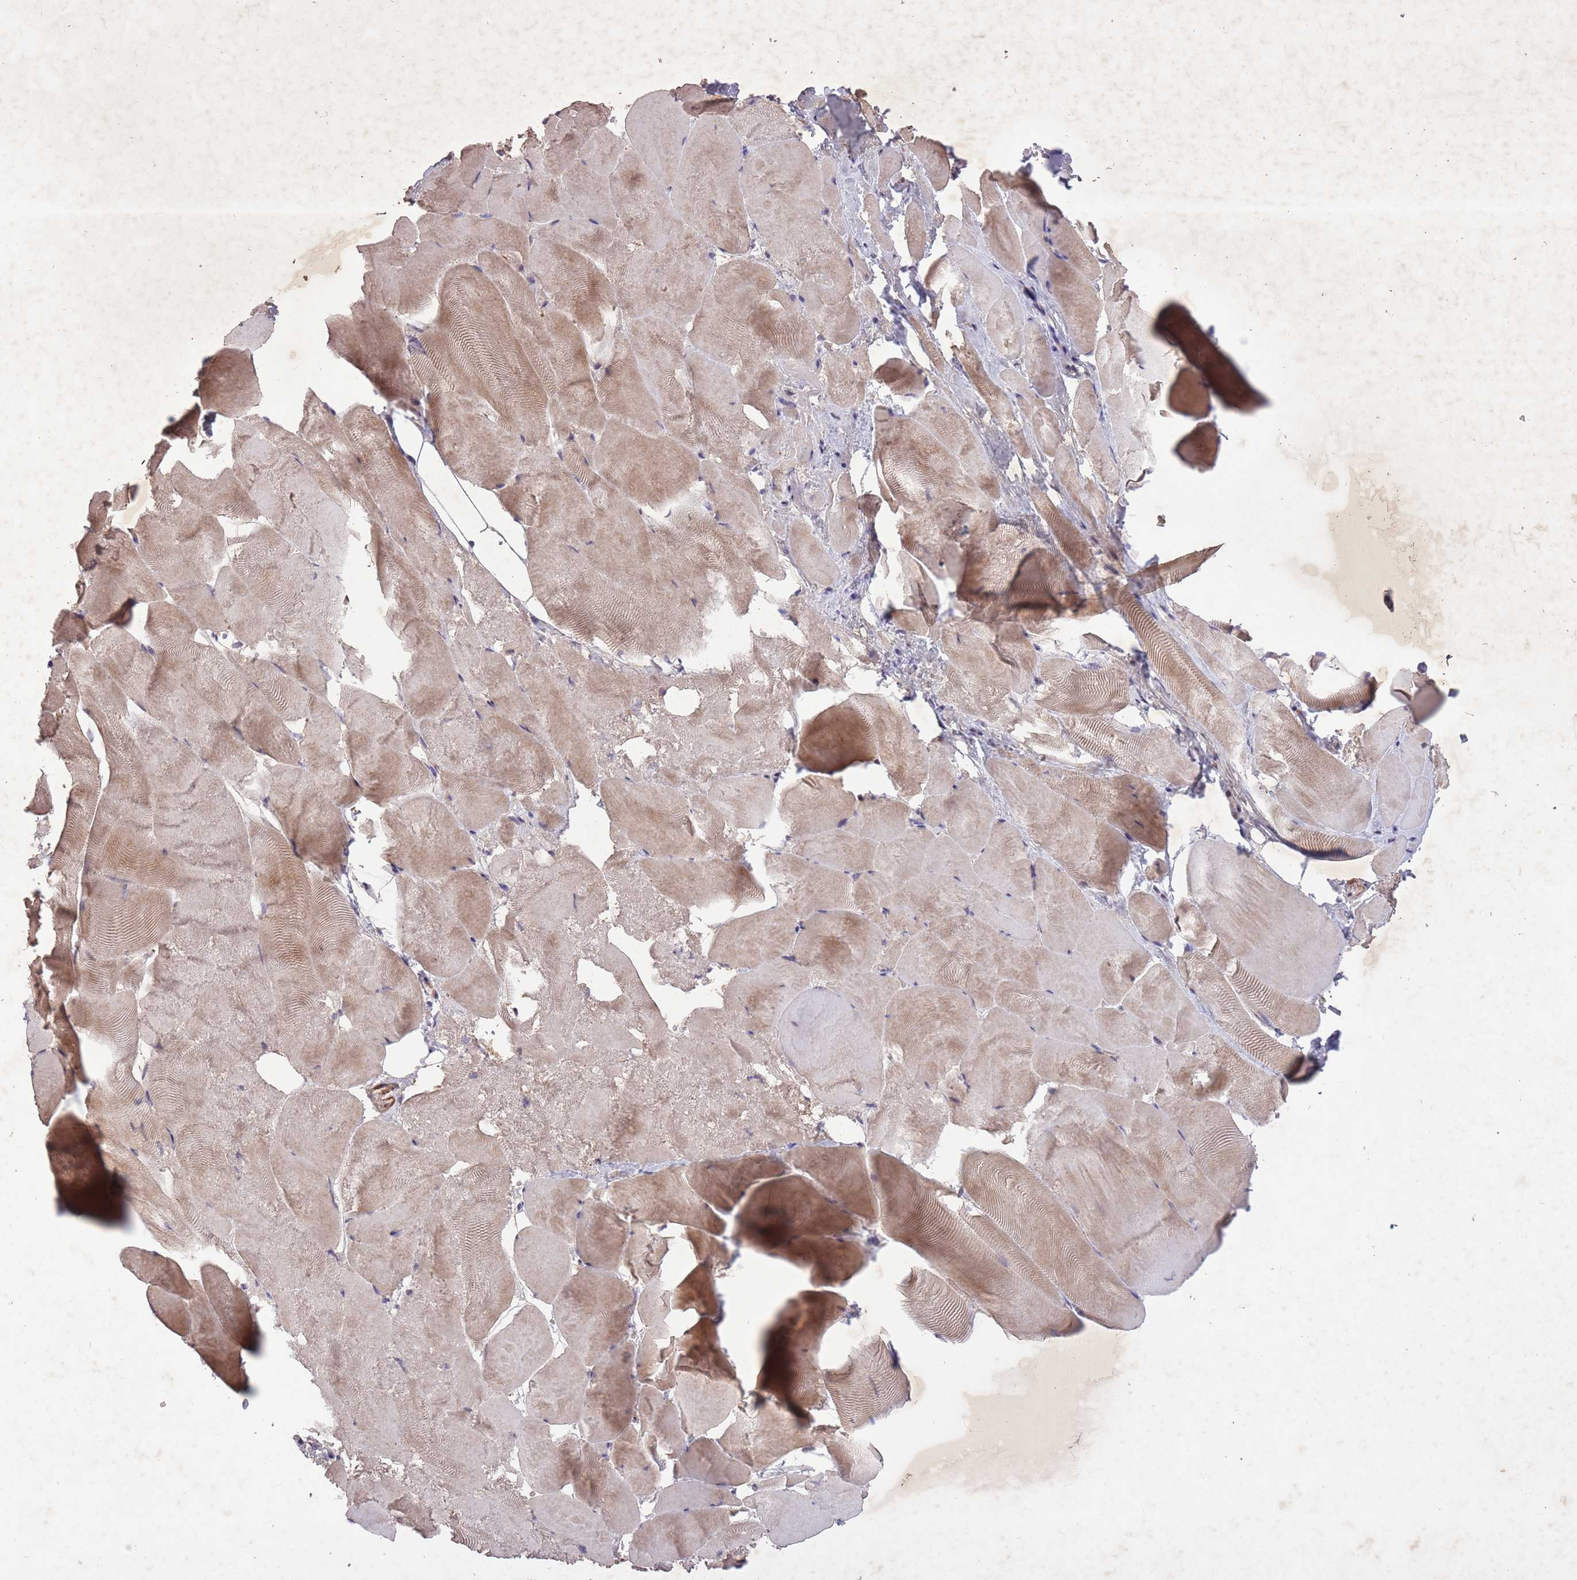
{"staining": {"intensity": "weak", "quantity": "25%-75%", "location": "cytoplasmic/membranous"}, "tissue": "skeletal muscle", "cell_type": "Myocytes", "image_type": "normal", "snomed": [{"axis": "morphology", "description": "Normal tissue, NOS"}, {"axis": "topography", "description": "Skeletal muscle"}], "caption": "Immunohistochemical staining of unremarkable human skeletal muscle shows 25%-75% levels of weak cytoplasmic/membranous protein staining in about 25%-75% of myocytes. (brown staining indicates protein expression, while blue staining denotes nuclei).", "gene": "CBX6", "patient": {"sex": "female", "age": 64}}